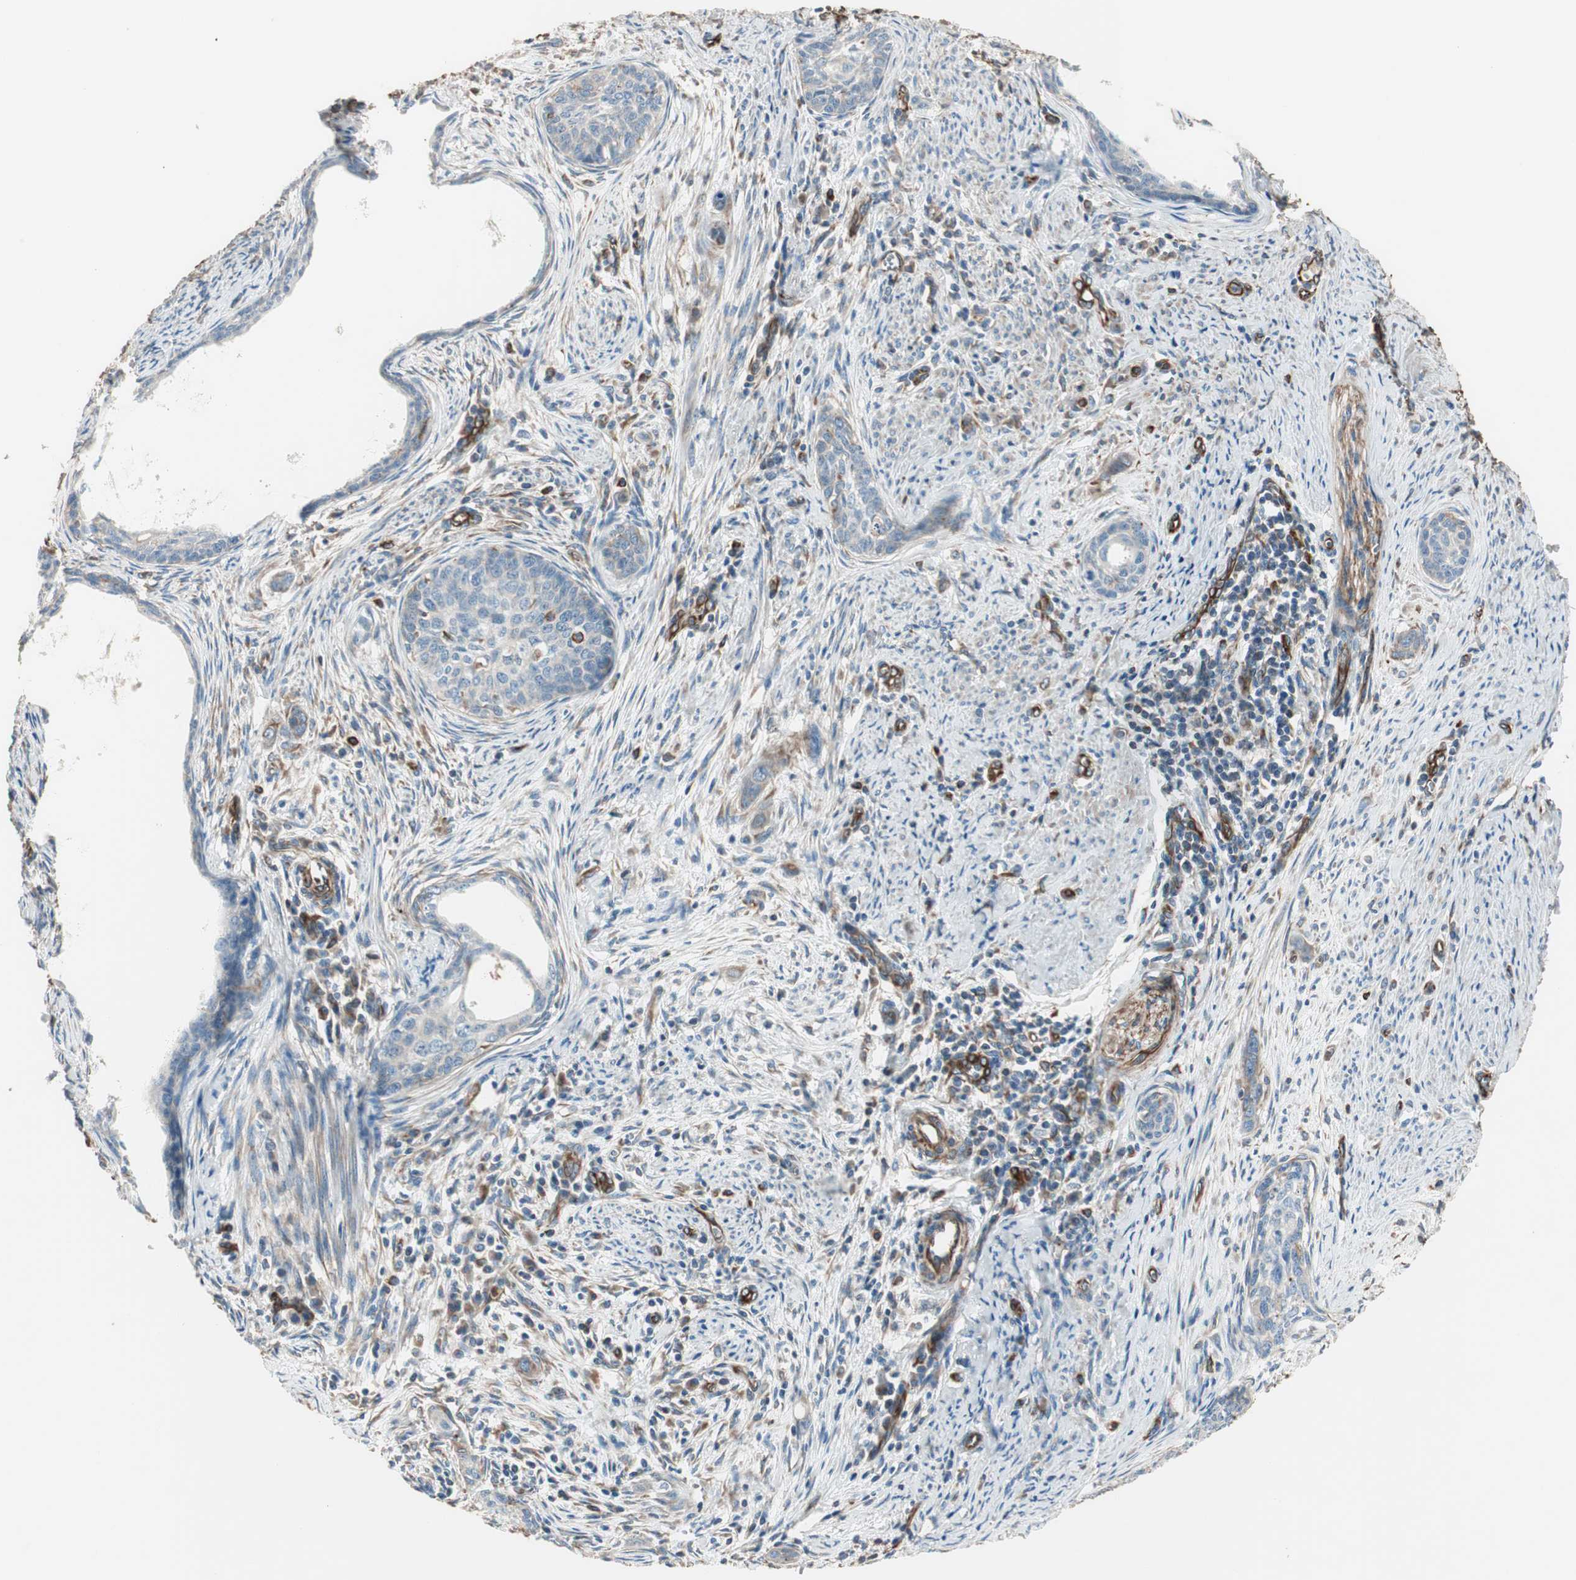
{"staining": {"intensity": "weak", "quantity": "<25%", "location": "cytoplasmic/membranous"}, "tissue": "cervical cancer", "cell_type": "Tumor cells", "image_type": "cancer", "snomed": [{"axis": "morphology", "description": "Squamous cell carcinoma, NOS"}, {"axis": "topography", "description": "Cervix"}], "caption": "Immunohistochemistry of cervical squamous cell carcinoma exhibits no staining in tumor cells.", "gene": "SRCIN1", "patient": {"sex": "female", "age": 33}}